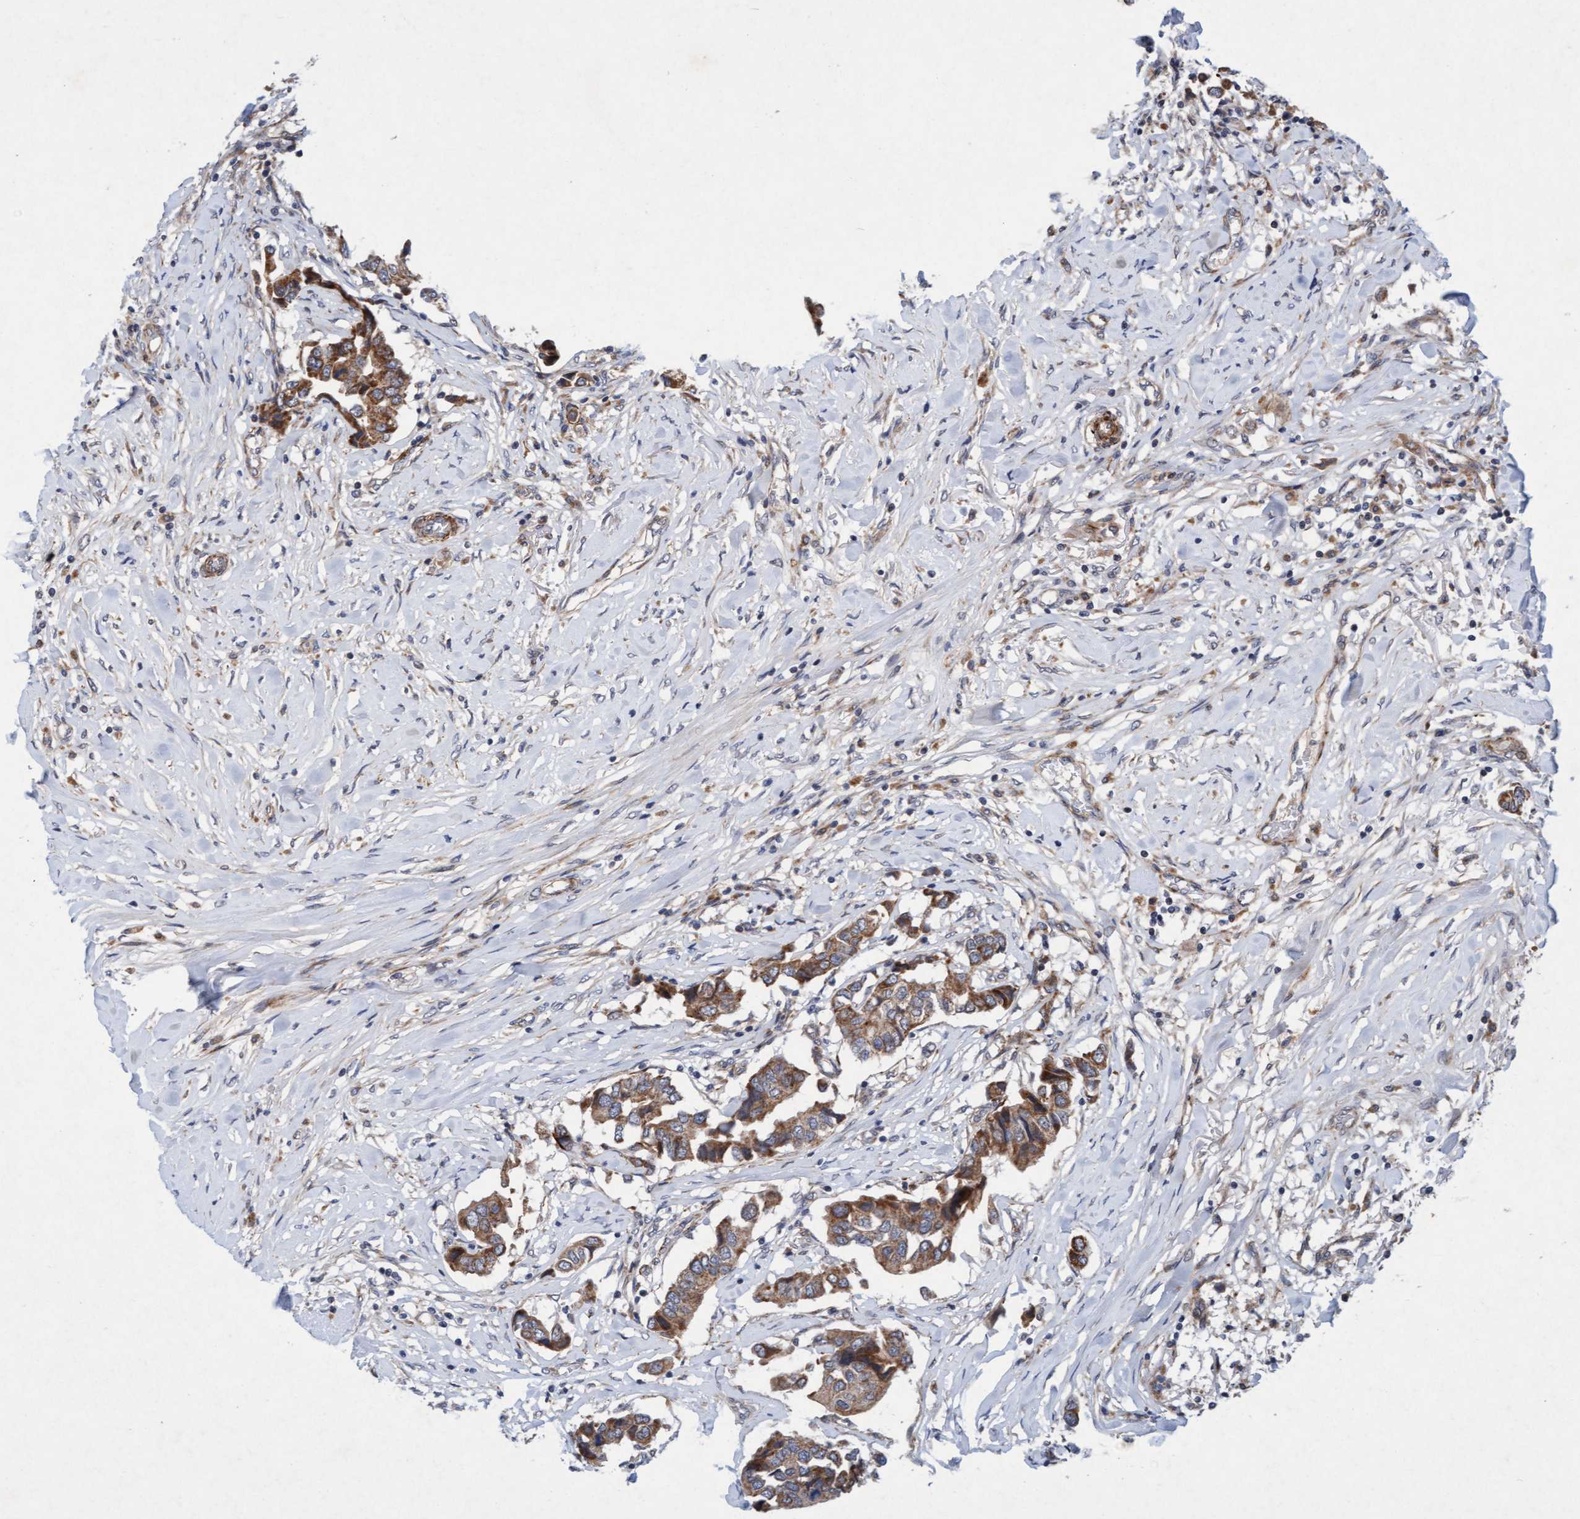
{"staining": {"intensity": "moderate", "quantity": ">75%", "location": "cytoplasmic/membranous"}, "tissue": "breast cancer", "cell_type": "Tumor cells", "image_type": "cancer", "snomed": [{"axis": "morphology", "description": "Duct carcinoma"}, {"axis": "topography", "description": "Breast"}], "caption": "Moderate cytoplasmic/membranous protein staining is seen in approximately >75% of tumor cells in breast cancer.", "gene": "TMEM70", "patient": {"sex": "female", "age": 80}}